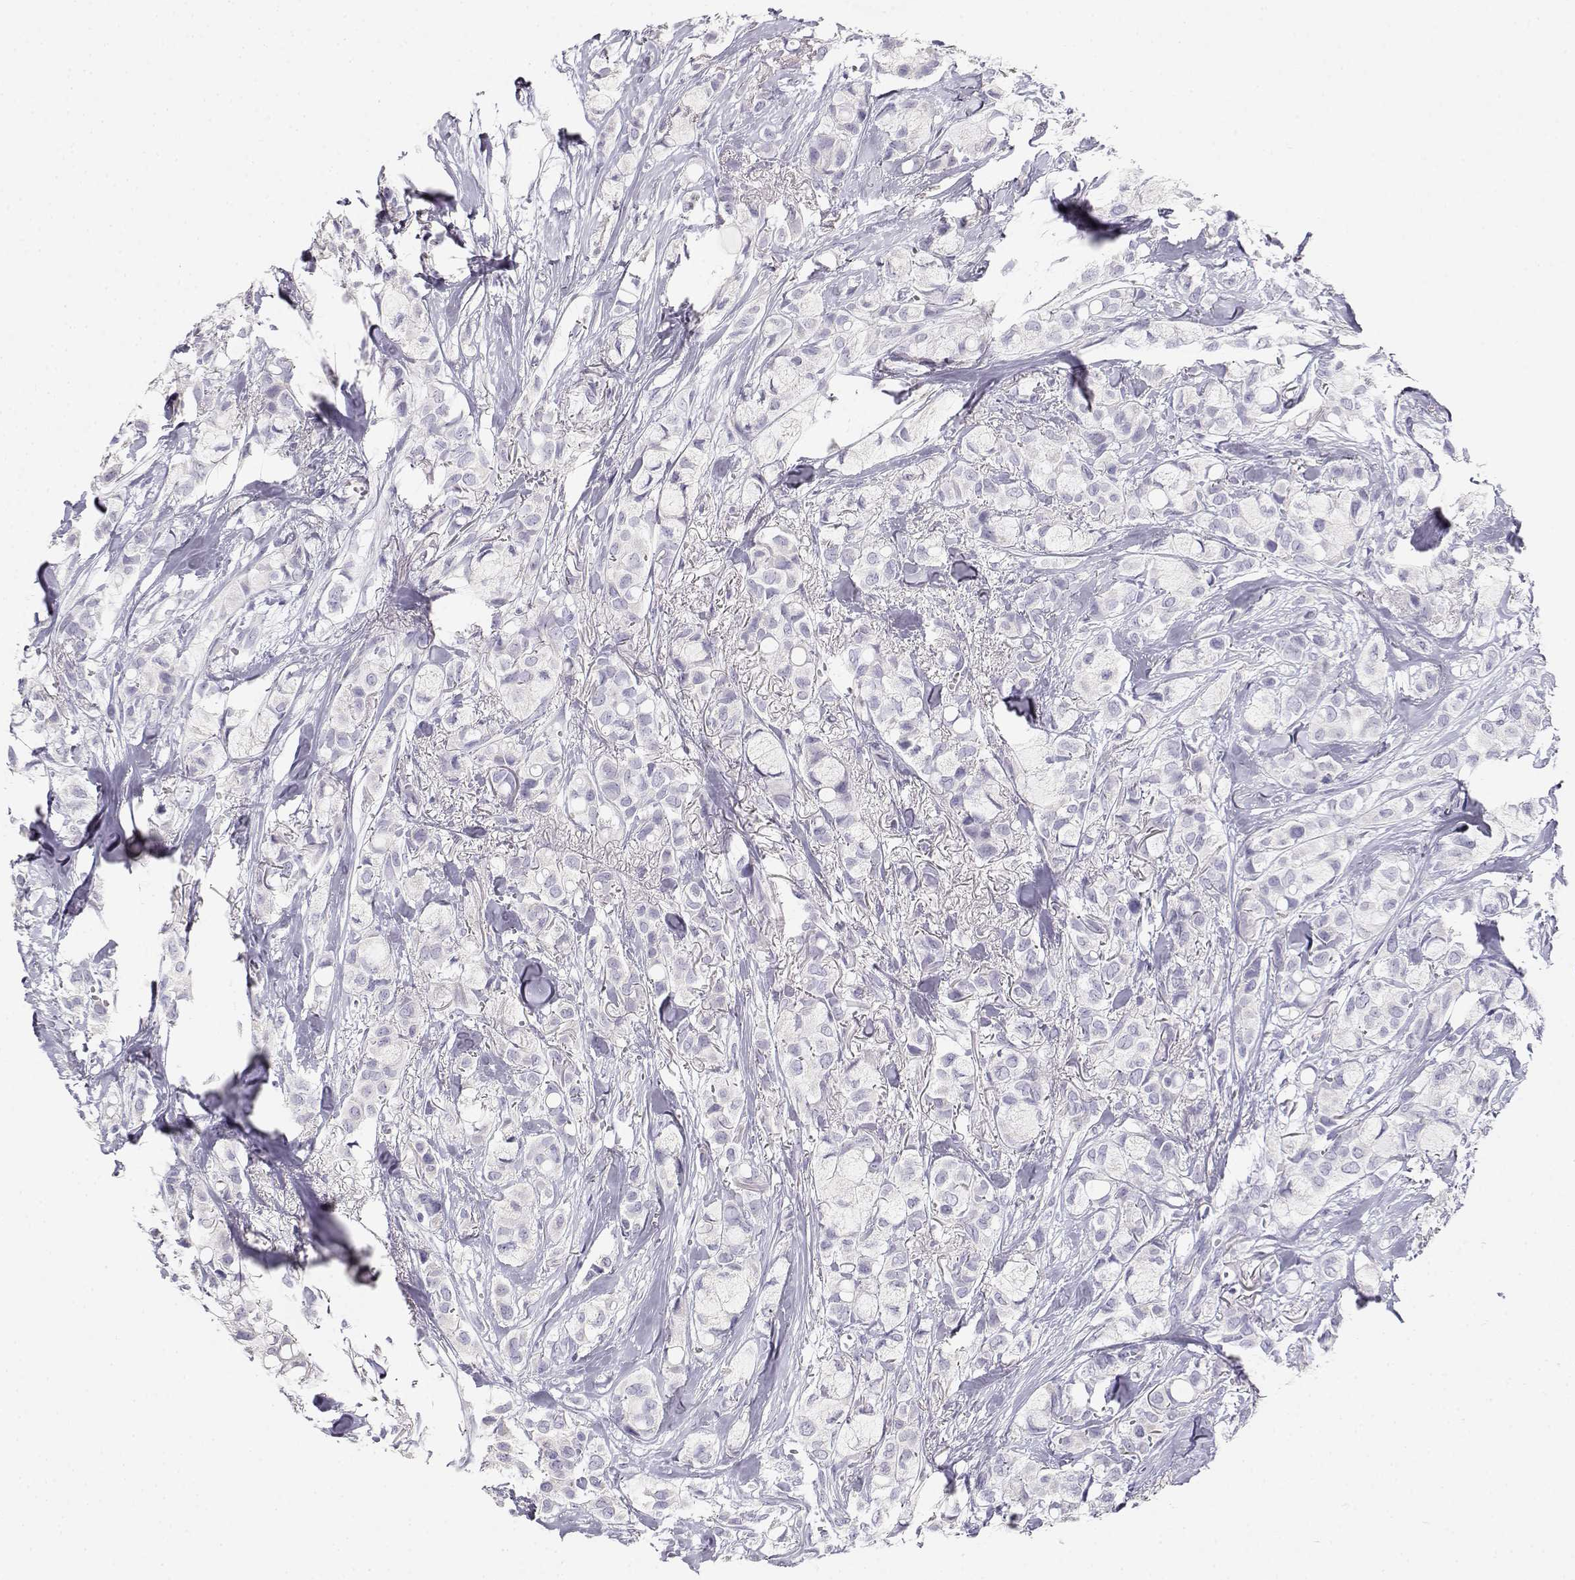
{"staining": {"intensity": "negative", "quantity": "none", "location": "none"}, "tissue": "breast cancer", "cell_type": "Tumor cells", "image_type": "cancer", "snomed": [{"axis": "morphology", "description": "Duct carcinoma"}, {"axis": "topography", "description": "Breast"}], "caption": "High power microscopy image of an immunohistochemistry (IHC) histopathology image of breast cancer (infiltrating ductal carcinoma), revealing no significant expression in tumor cells. (DAB (3,3'-diaminobenzidine) immunohistochemistry (IHC) visualized using brightfield microscopy, high magnification).", "gene": "GPR174", "patient": {"sex": "female", "age": 85}}